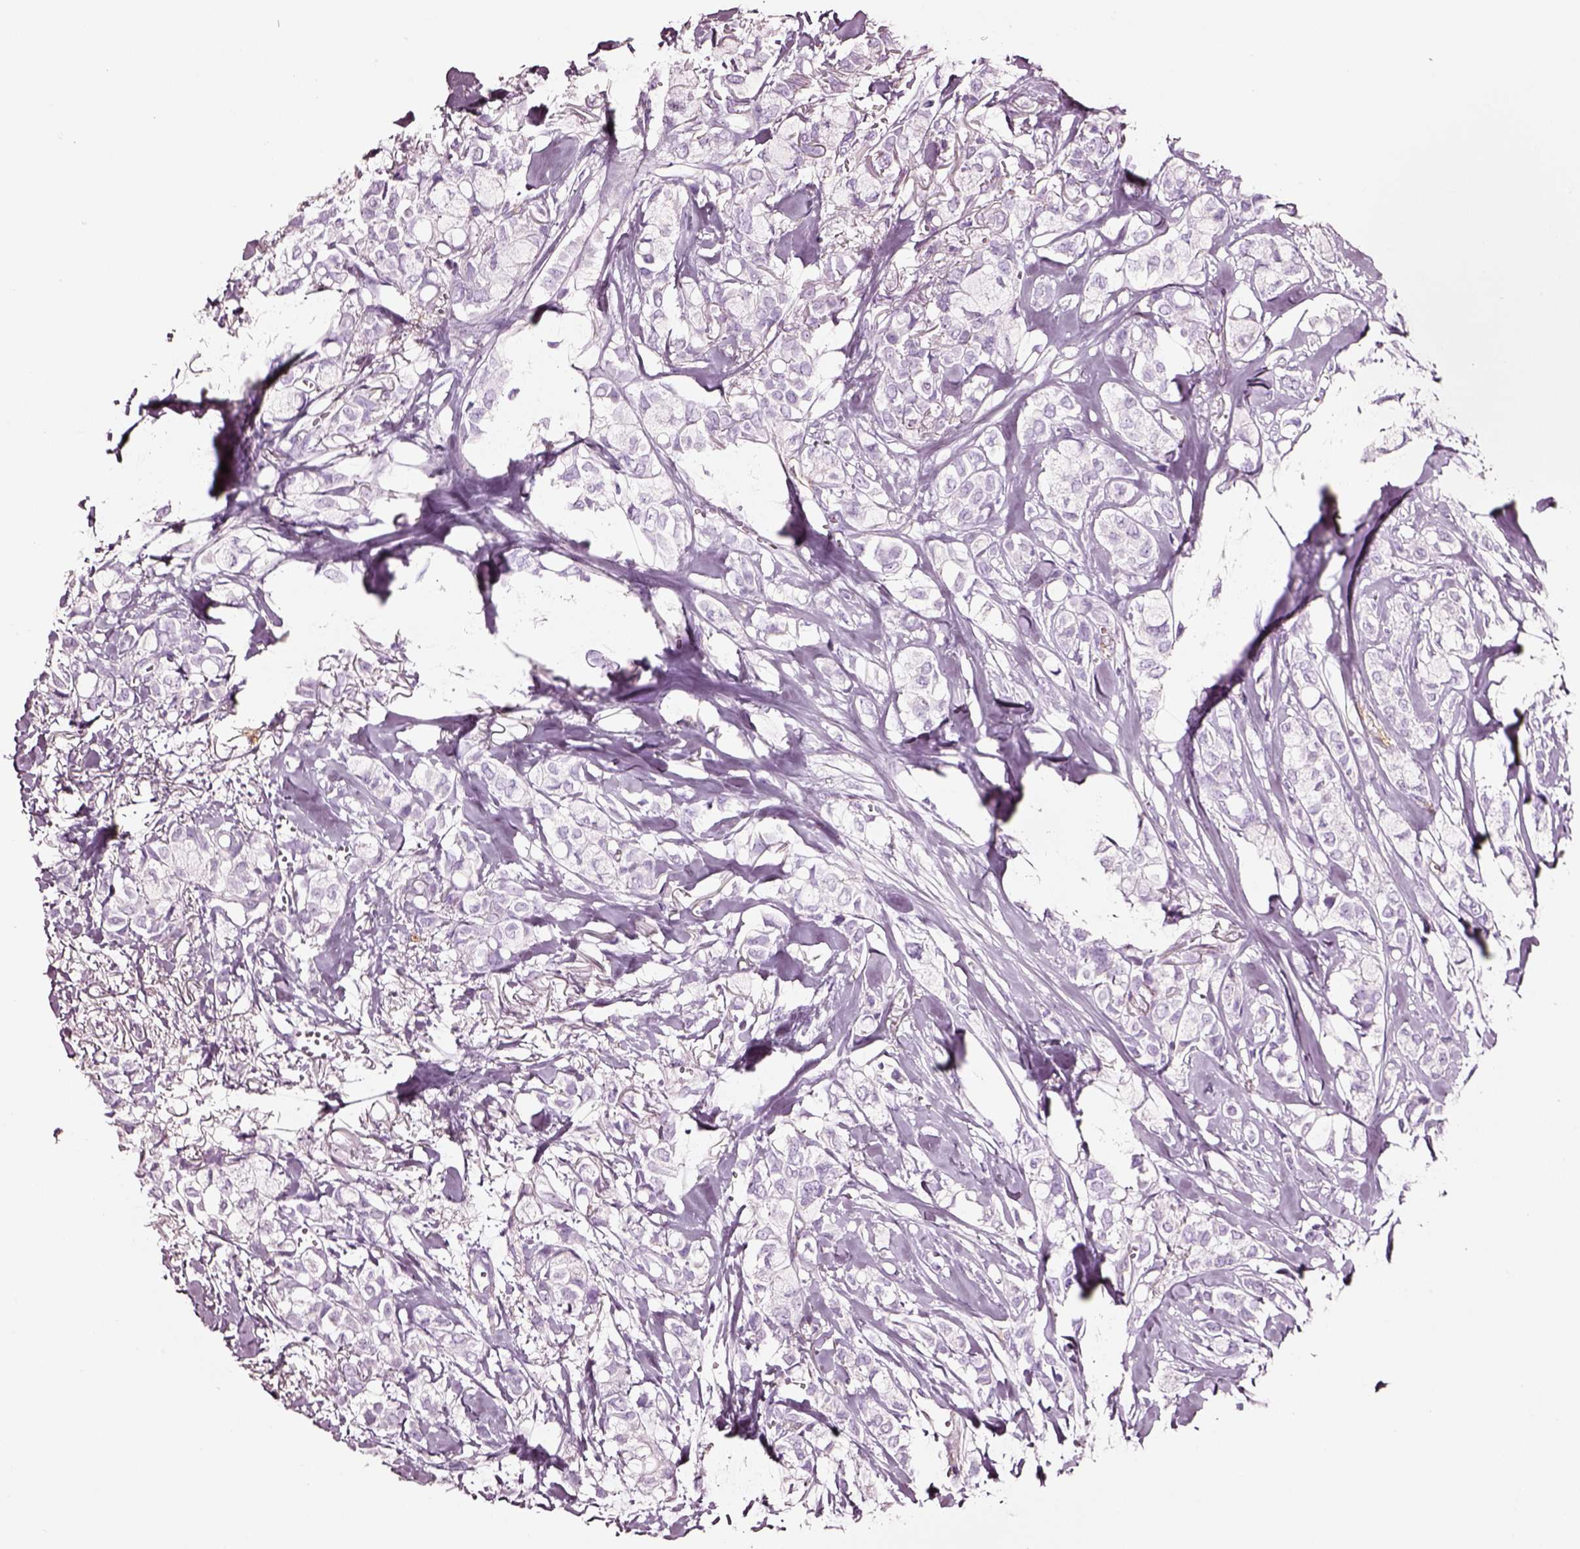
{"staining": {"intensity": "negative", "quantity": "none", "location": "none"}, "tissue": "breast cancer", "cell_type": "Tumor cells", "image_type": "cancer", "snomed": [{"axis": "morphology", "description": "Duct carcinoma"}, {"axis": "topography", "description": "Breast"}], "caption": "High power microscopy histopathology image of an immunohistochemistry (IHC) photomicrograph of breast intraductal carcinoma, revealing no significant expression in tumor cells.", "gene": "DPEP1", "patient": {"sex": "female", "age": 85}}